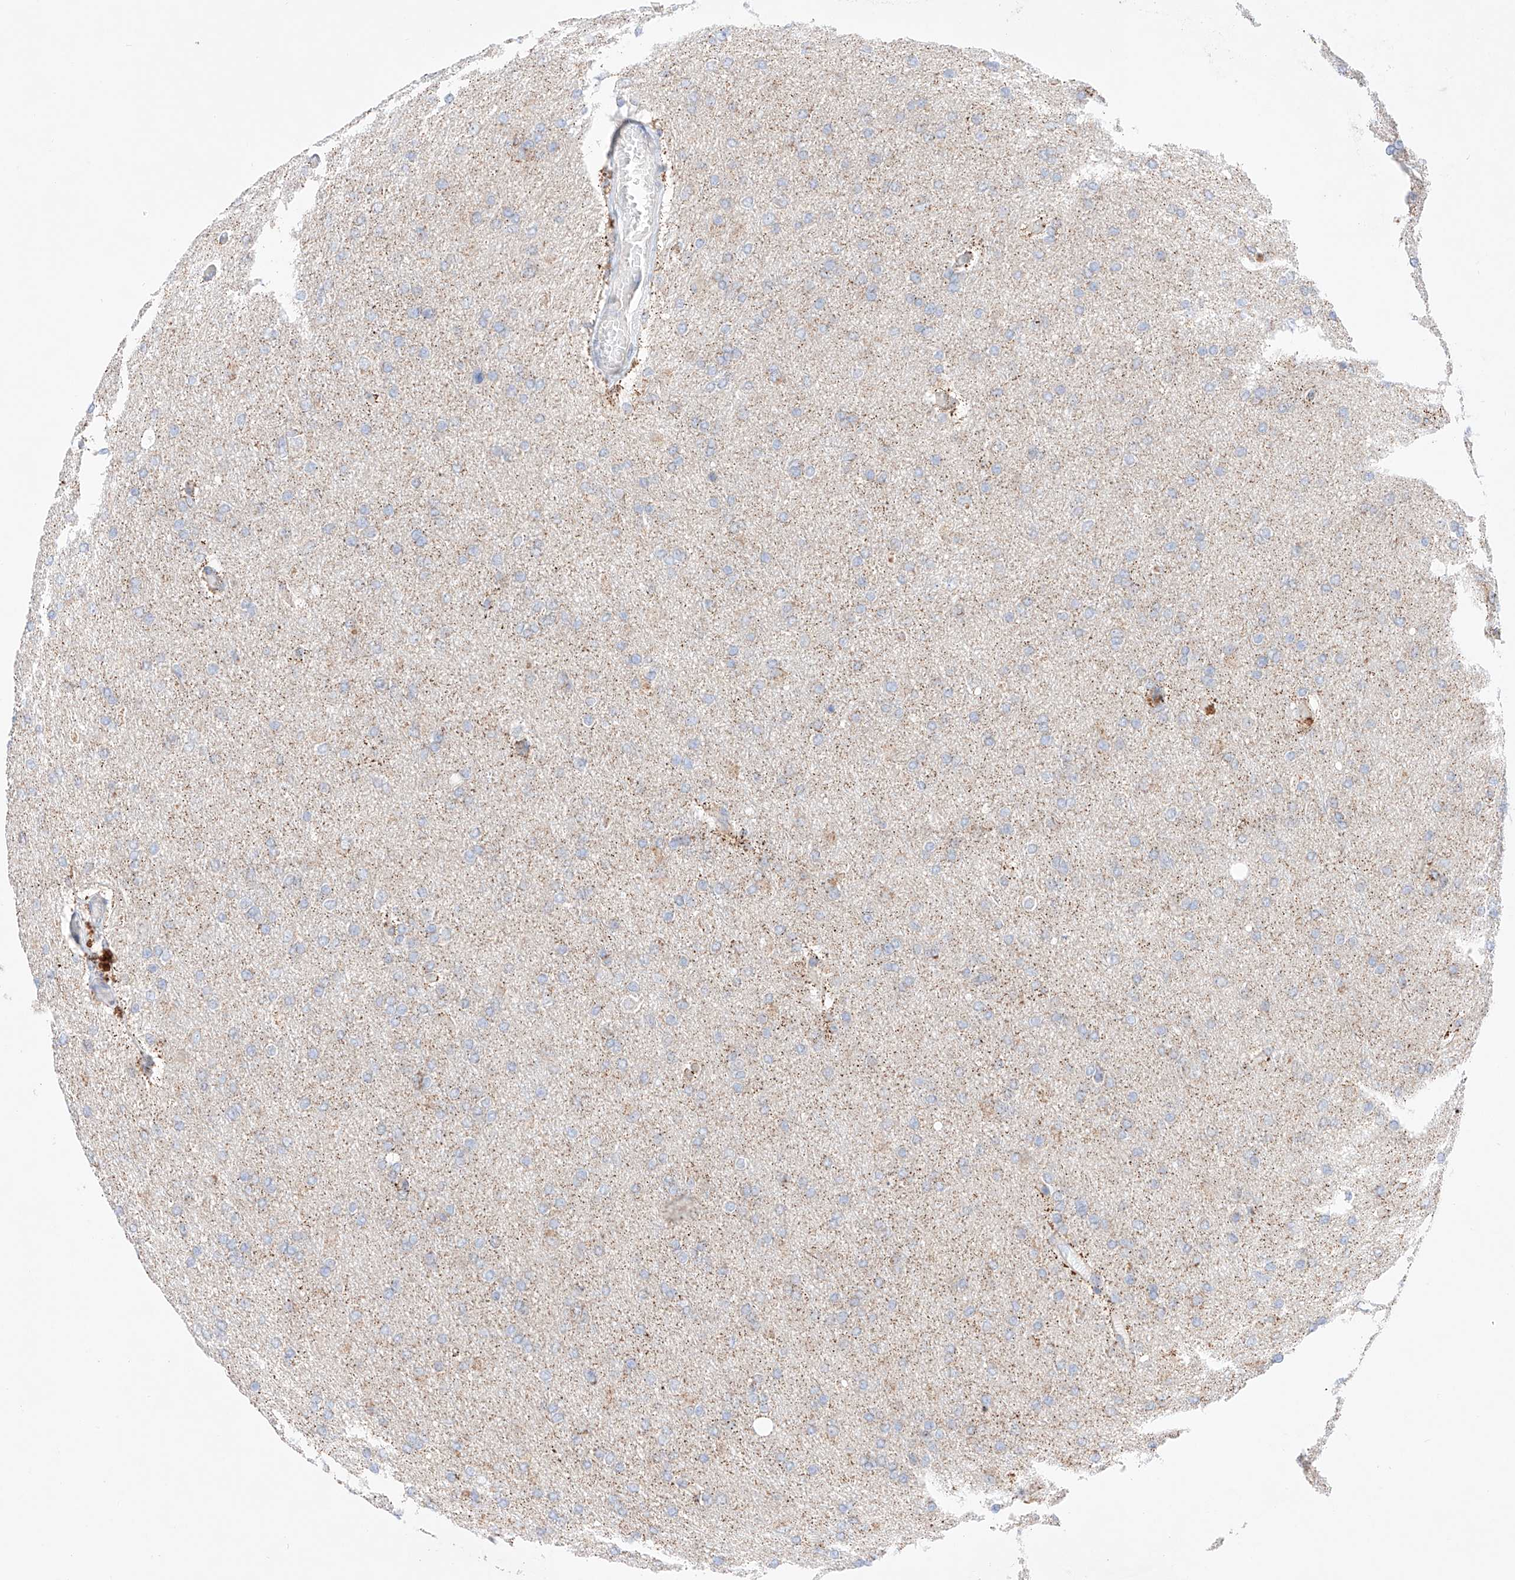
{"staining": {"intensity": "negative", "quantity": "none", "location": "none"}, "tissue": "glioma", "cell_type": "Tumor cells", "image_type": "cancer", "snomed": [{"axis": "morphology", "description": "Glioma, malignant, High grade"}, {"axis": "topography", "description": "Cerebral cortex"}], "caption": "Glioma stained for a protein using immunohistochemistry demonstrates no expression tumor cells.", "gene": "KTI12", "patient": {"sex": "female", "age": 36}}